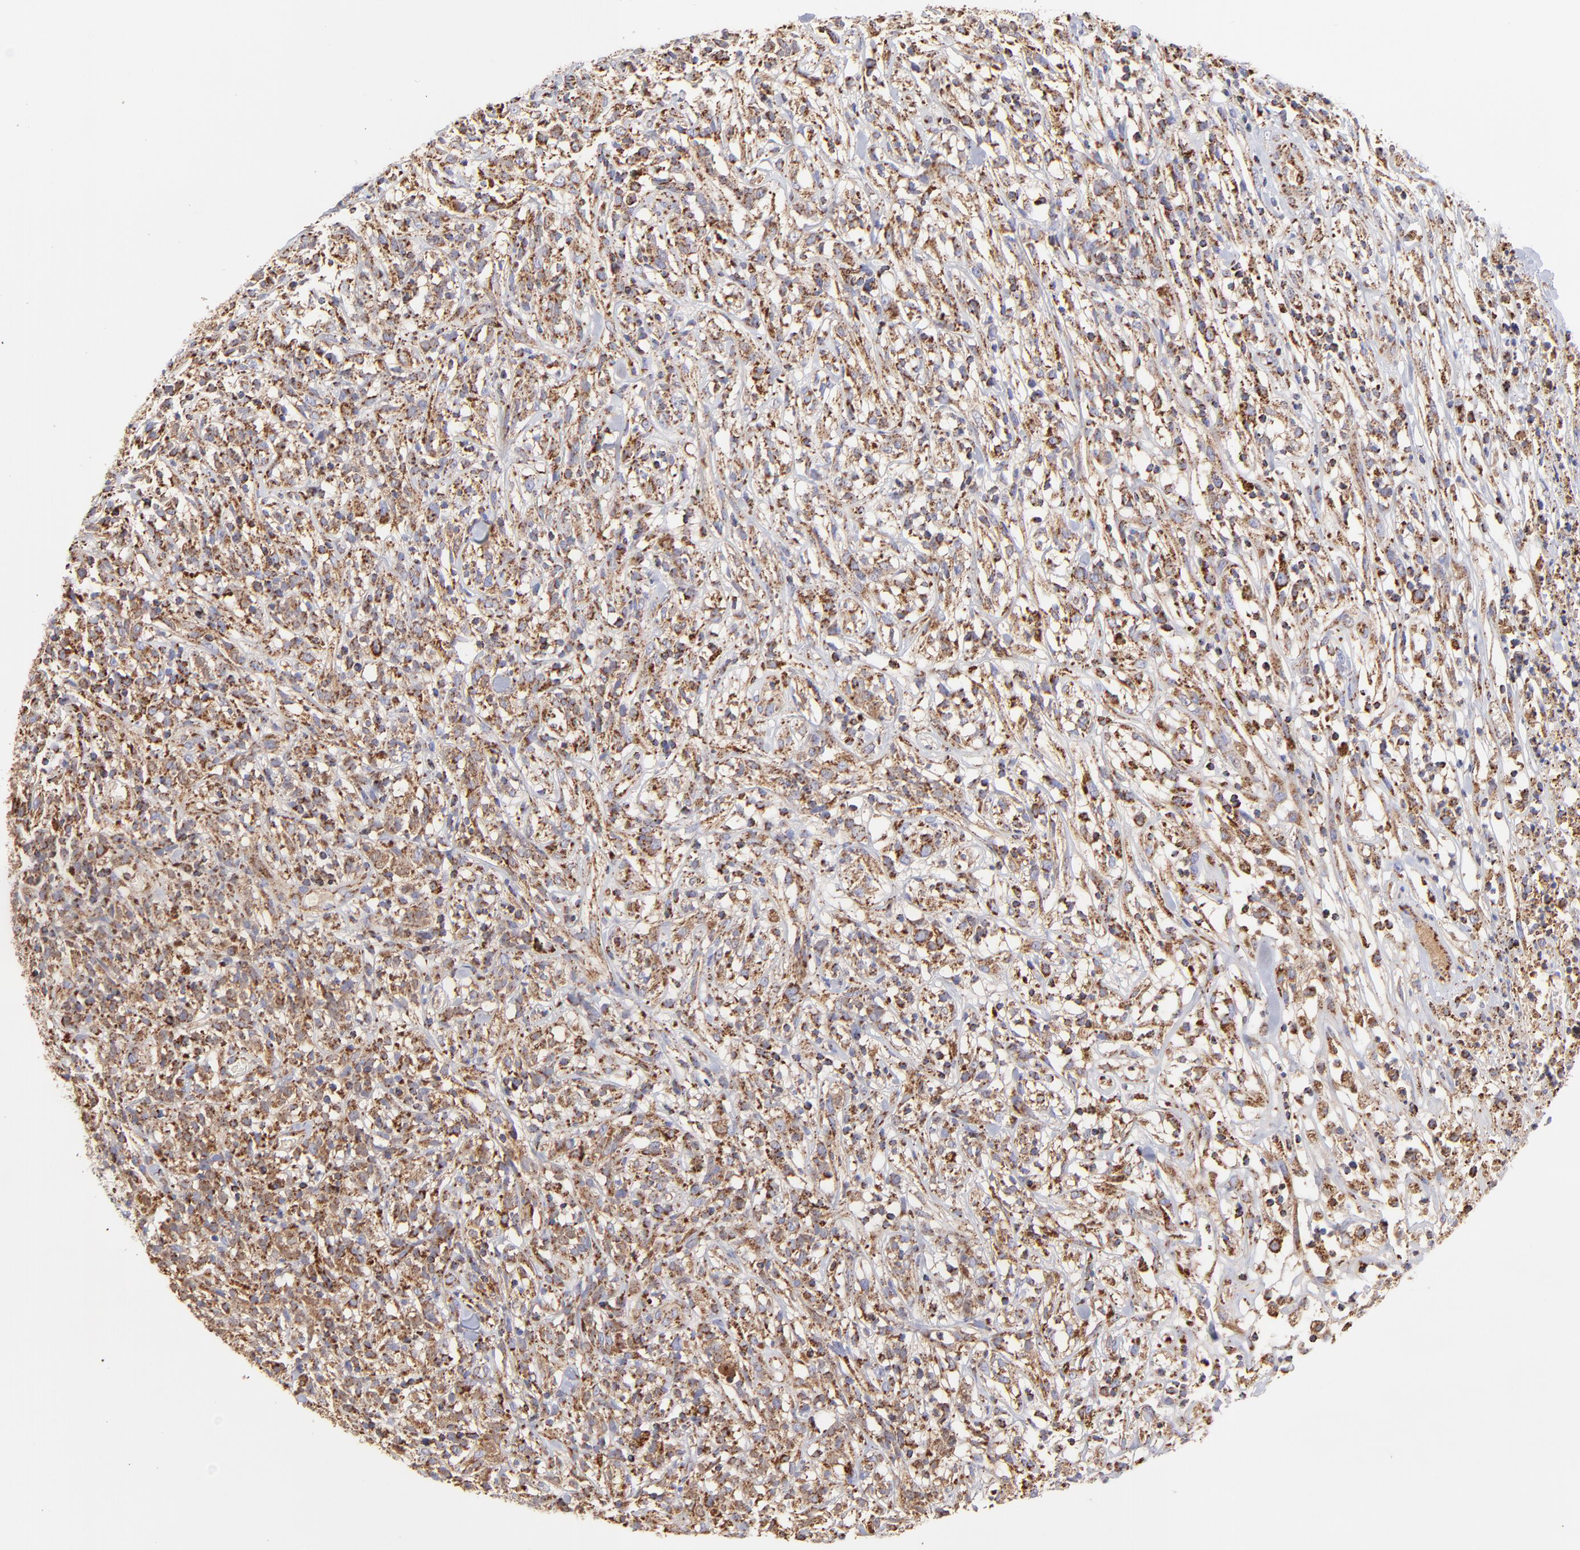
{"staining": {"intensity": "moderate", "quantity": ">75%", "location": "cytoplasmic/membranous"}, "tissue": "lymphoma", "cell_type": "Tumor cells", "image_type": "cancer", "snomed": [{"axis": "morphology", "description": "Malignant lymphoma, non-Hodgkin's type, High grade"}, {"axis": "topography", "description": "Lymph node"}], "caption": "Immunohistochemistry (IHC) of lymphoma reveals medium levels of moderate cytoplasmic/membranous staining in approximately >75% of tumor cells.", "gene": "ECH1", "patient": {"sex": "female", "age": 73}}